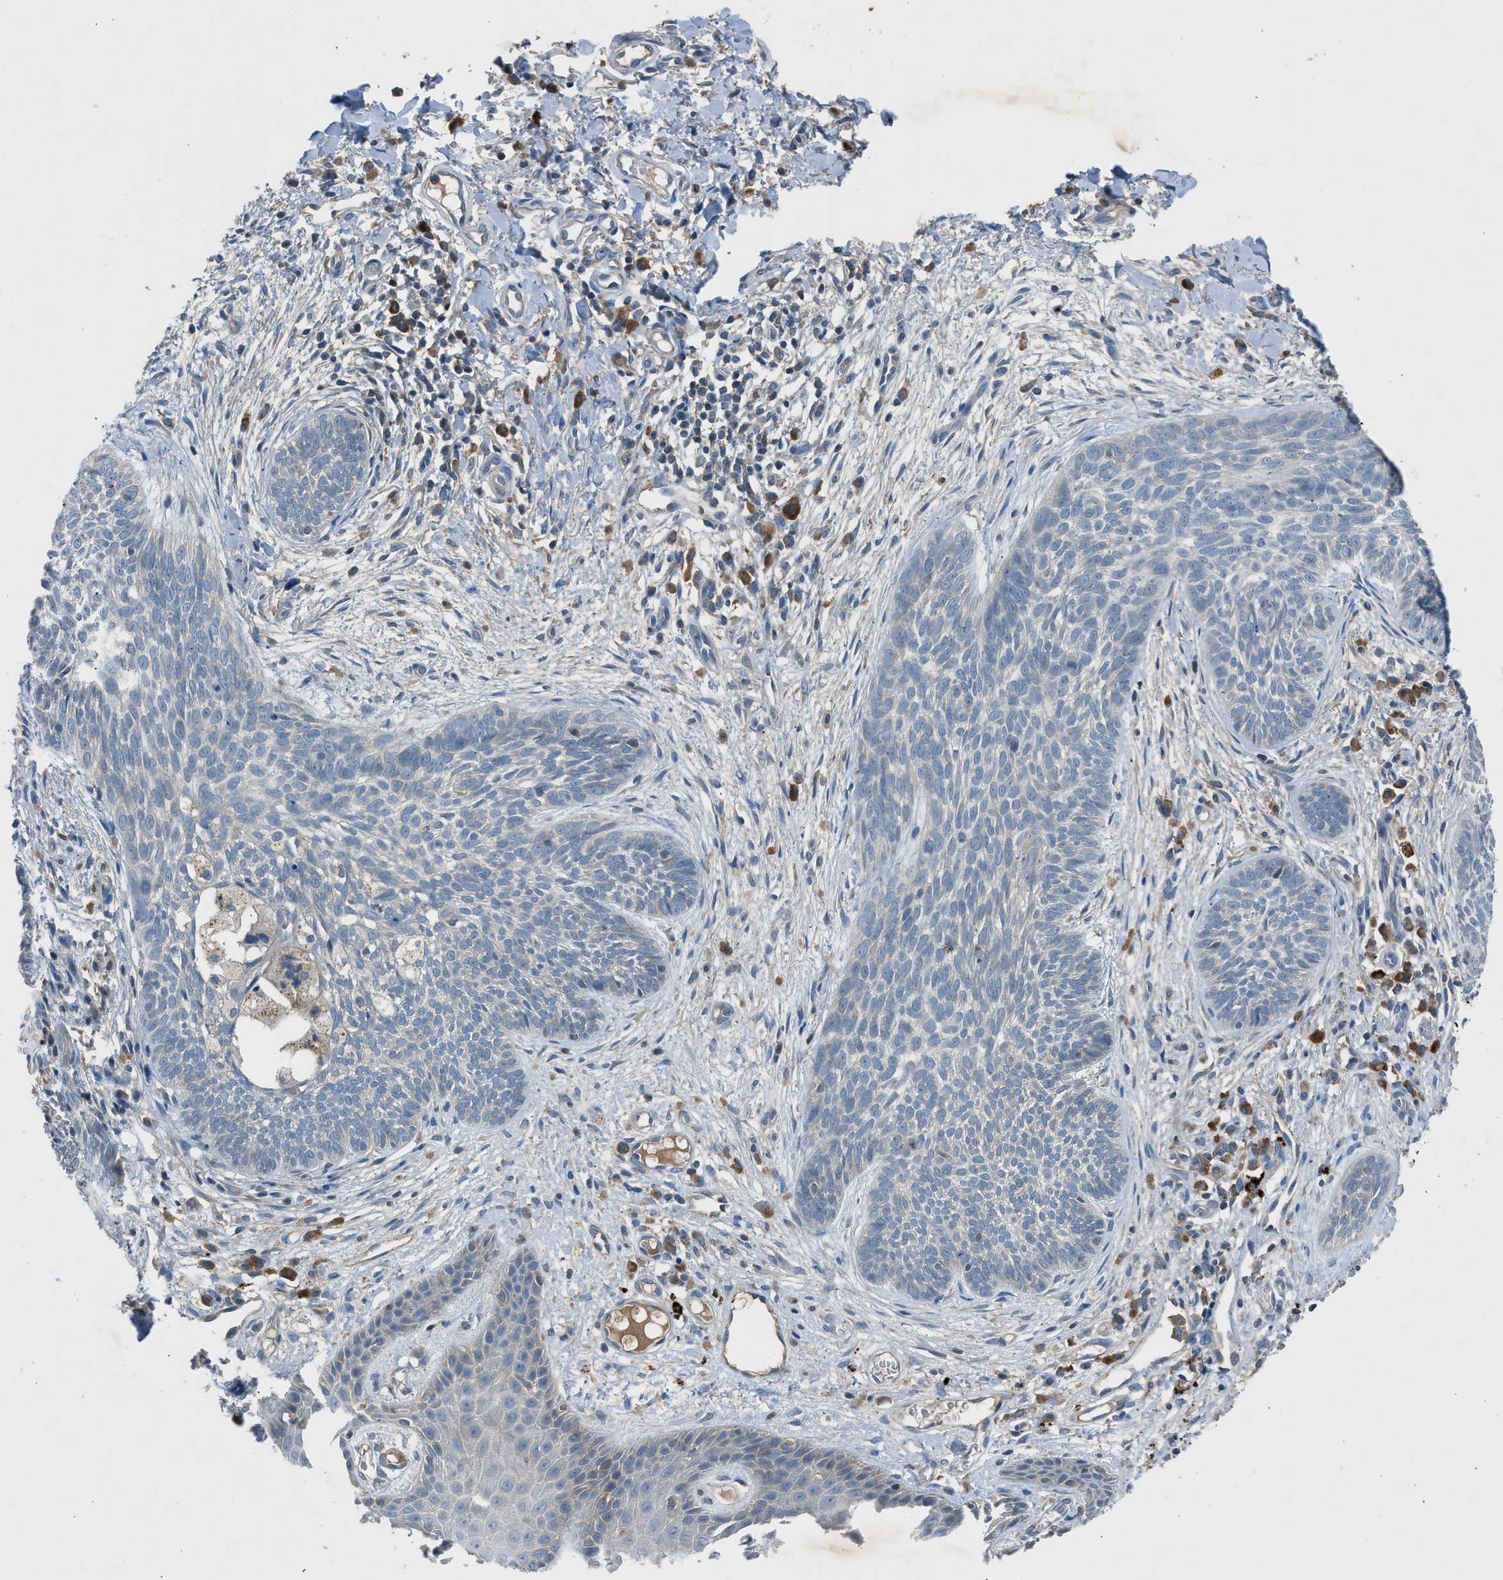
{"staining": {"intensity": "negative", "quantity": "none", "location": "none"}, "tissue": "skin cancer", "cell_type": "Tumor cells", "image_type": "cancer", "snomed": [{"axis": "morphology", "description": "Basal cell carcinoma"}, {"axis": "topography", "description": "Skin"}], "caption": "Immunohistochemical staining of human basal cell carcinoma (skin) exhibits no significant staining in tumor cells. (Brightfield microscopy of DAB immunohistochemistry at high magnification).", "gene": "BMP1", "patient": {"sex": "female", "age": 59}}